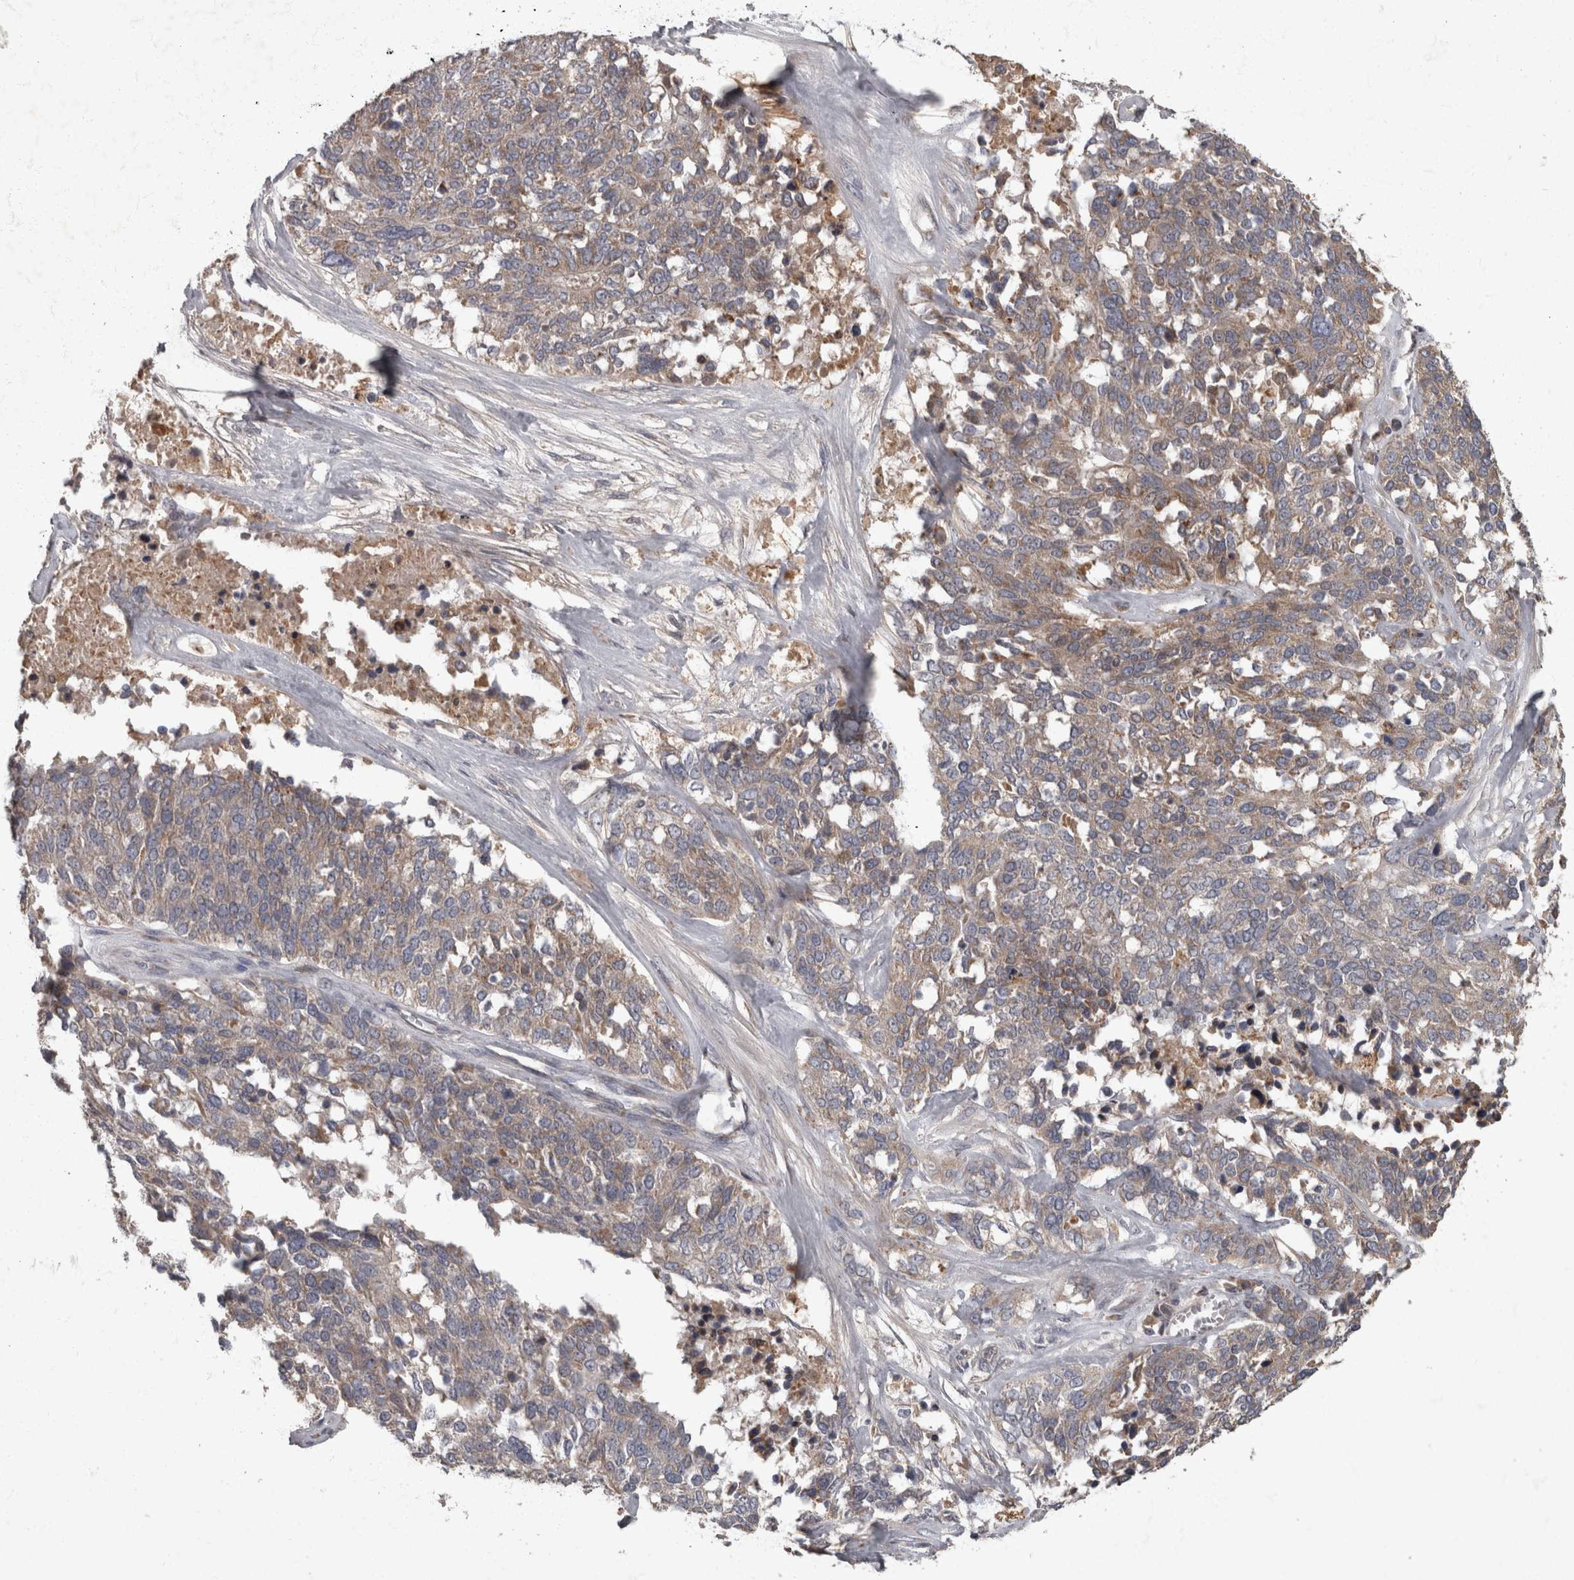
{"staining": {"intensity": "weak", "quantity": "25%-75%", "location": "cytoplasmic/membranous"}, "tissue": "ovarian cancer", "cell_type": "Tumor cells", "image_type": "cancer", "snomed": [{"axis": "morphology", "description": "Cystadenocarcinoma, serous, NOS"}, {"axis": "topography", "description": "Ovary"}], "caption": "A low amount of weak cytoplasmic/membranous staining is appreciated in about 25%-75% of tumor cells in ovarian cancer tissue. The staining was performed using DAB (3,3'-diaminobenzidine) to visualize the protein expression in brown, while the nuclei were stained in blue with hematoxylin (Magnification: 20x).", "gene": "PPP1R3C", "patient": {"sex": "female", "age": 44}}